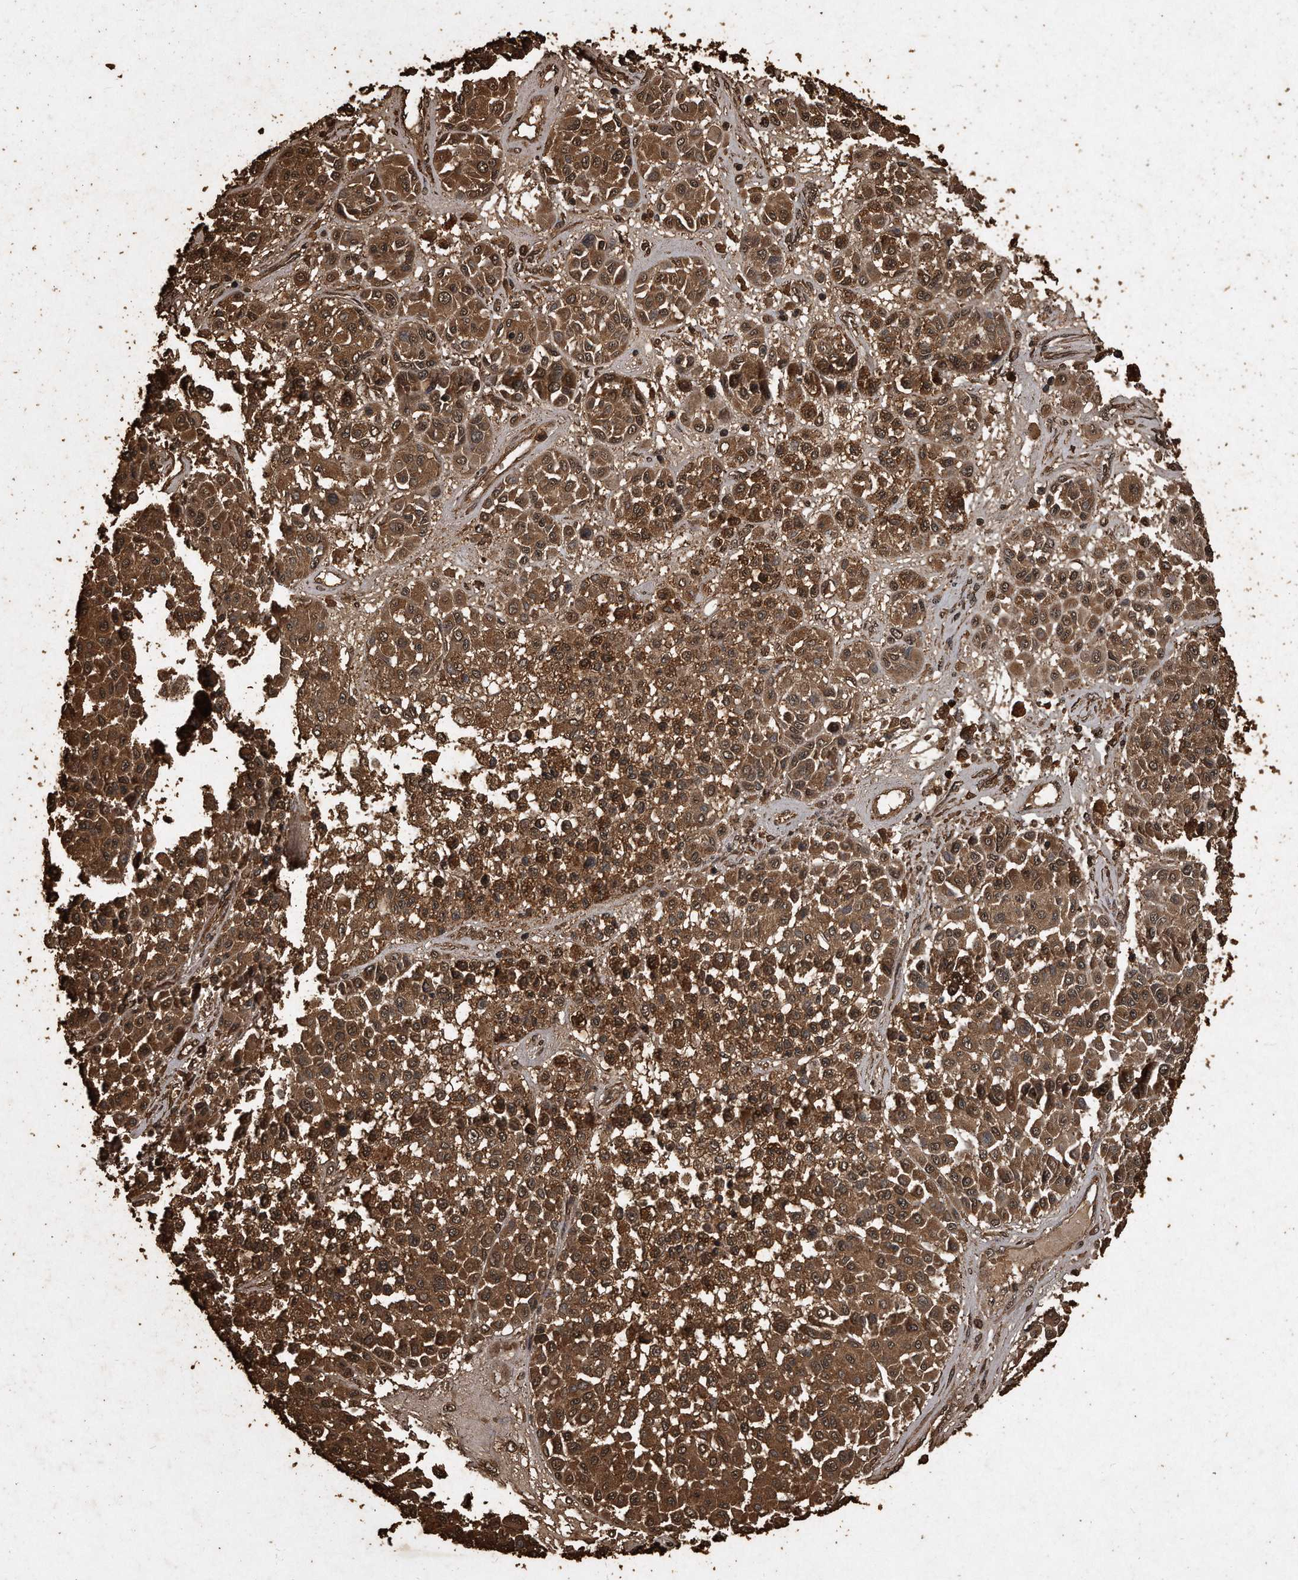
{"staining": {"intensity": "moderate", "quantity": ">75%", "location": "cytoplasmic/membranous,nuclear"}, "tissue": "melanoma", "cell_type": "Tumor cells", "image_type": "cancer", "snomed": [{"axis": "morphology", "description": "Malignant melanoma, Metastatic site"}, {"axis": "topography", "description": "Soft tissue"}], "caption": "Melanoma stained for a protein reveals moderate cytoplasmic/membranous and nuclear positivity in tumor cells. Using DAB (3,3'-diaminobenzidine) (brown) and hematoxylin (blue) stains, captured at high magnification using brightfield microscopy.", "gene": "CFLAR", "patient": {"sex": "male", "age": 41}}